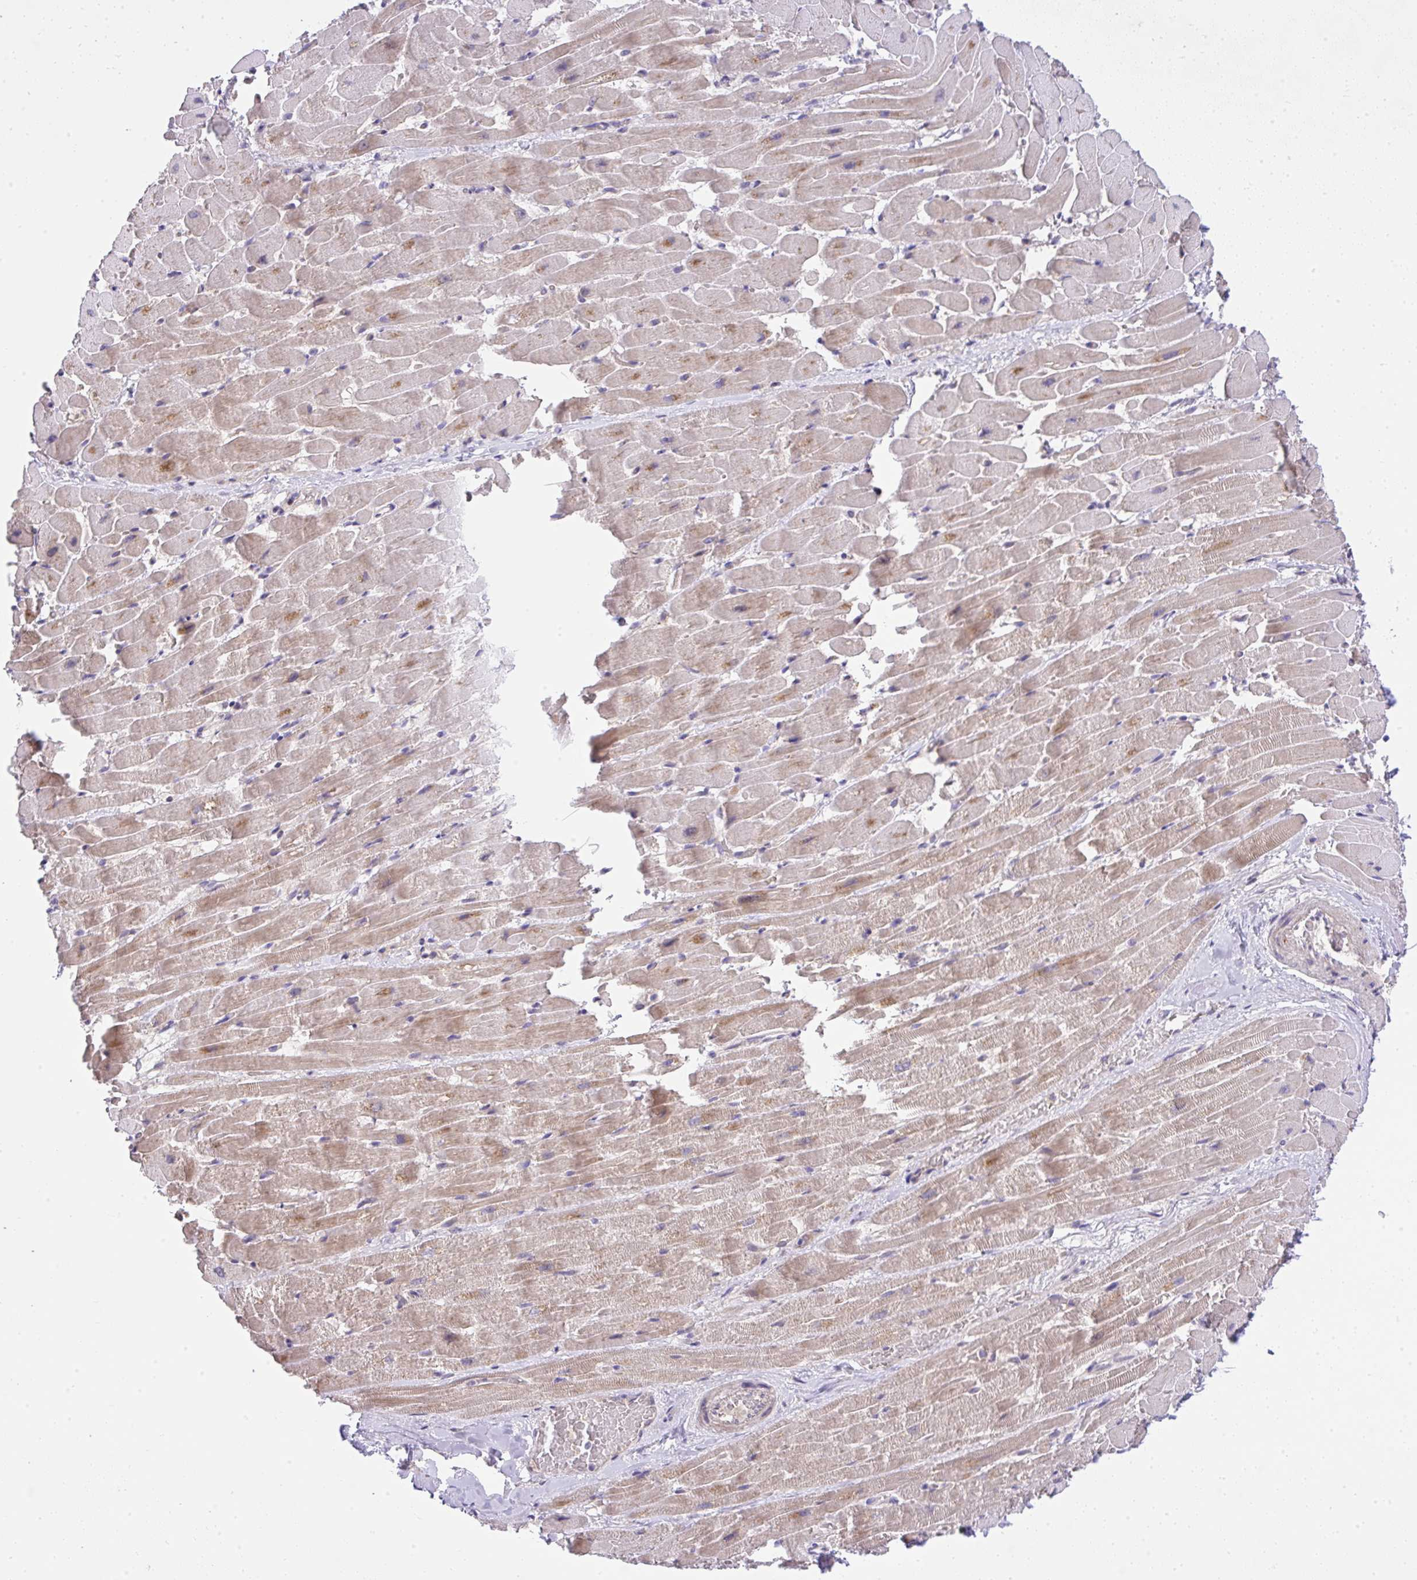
{"staining": {"intensity": "weak", "quantity": ">75%", "location": "cytoplasmic/membranous"}, "tissue": "heart muscle", "cell_type": "Cardiomyocytes", "image_type": "normal", "snomed": [{"axis": "morphology", "description": "Normal tissue, NOS"}, {"axis": "topography", "description": "Heart"}], "caption": "A micrograph of human heart muscle stained for a protein exhibits weak cytoplasmic/membranous brown staining in cardiomyocytes.", "gene": "CHIA", "patient": {"sex": "male", "age": 37}}